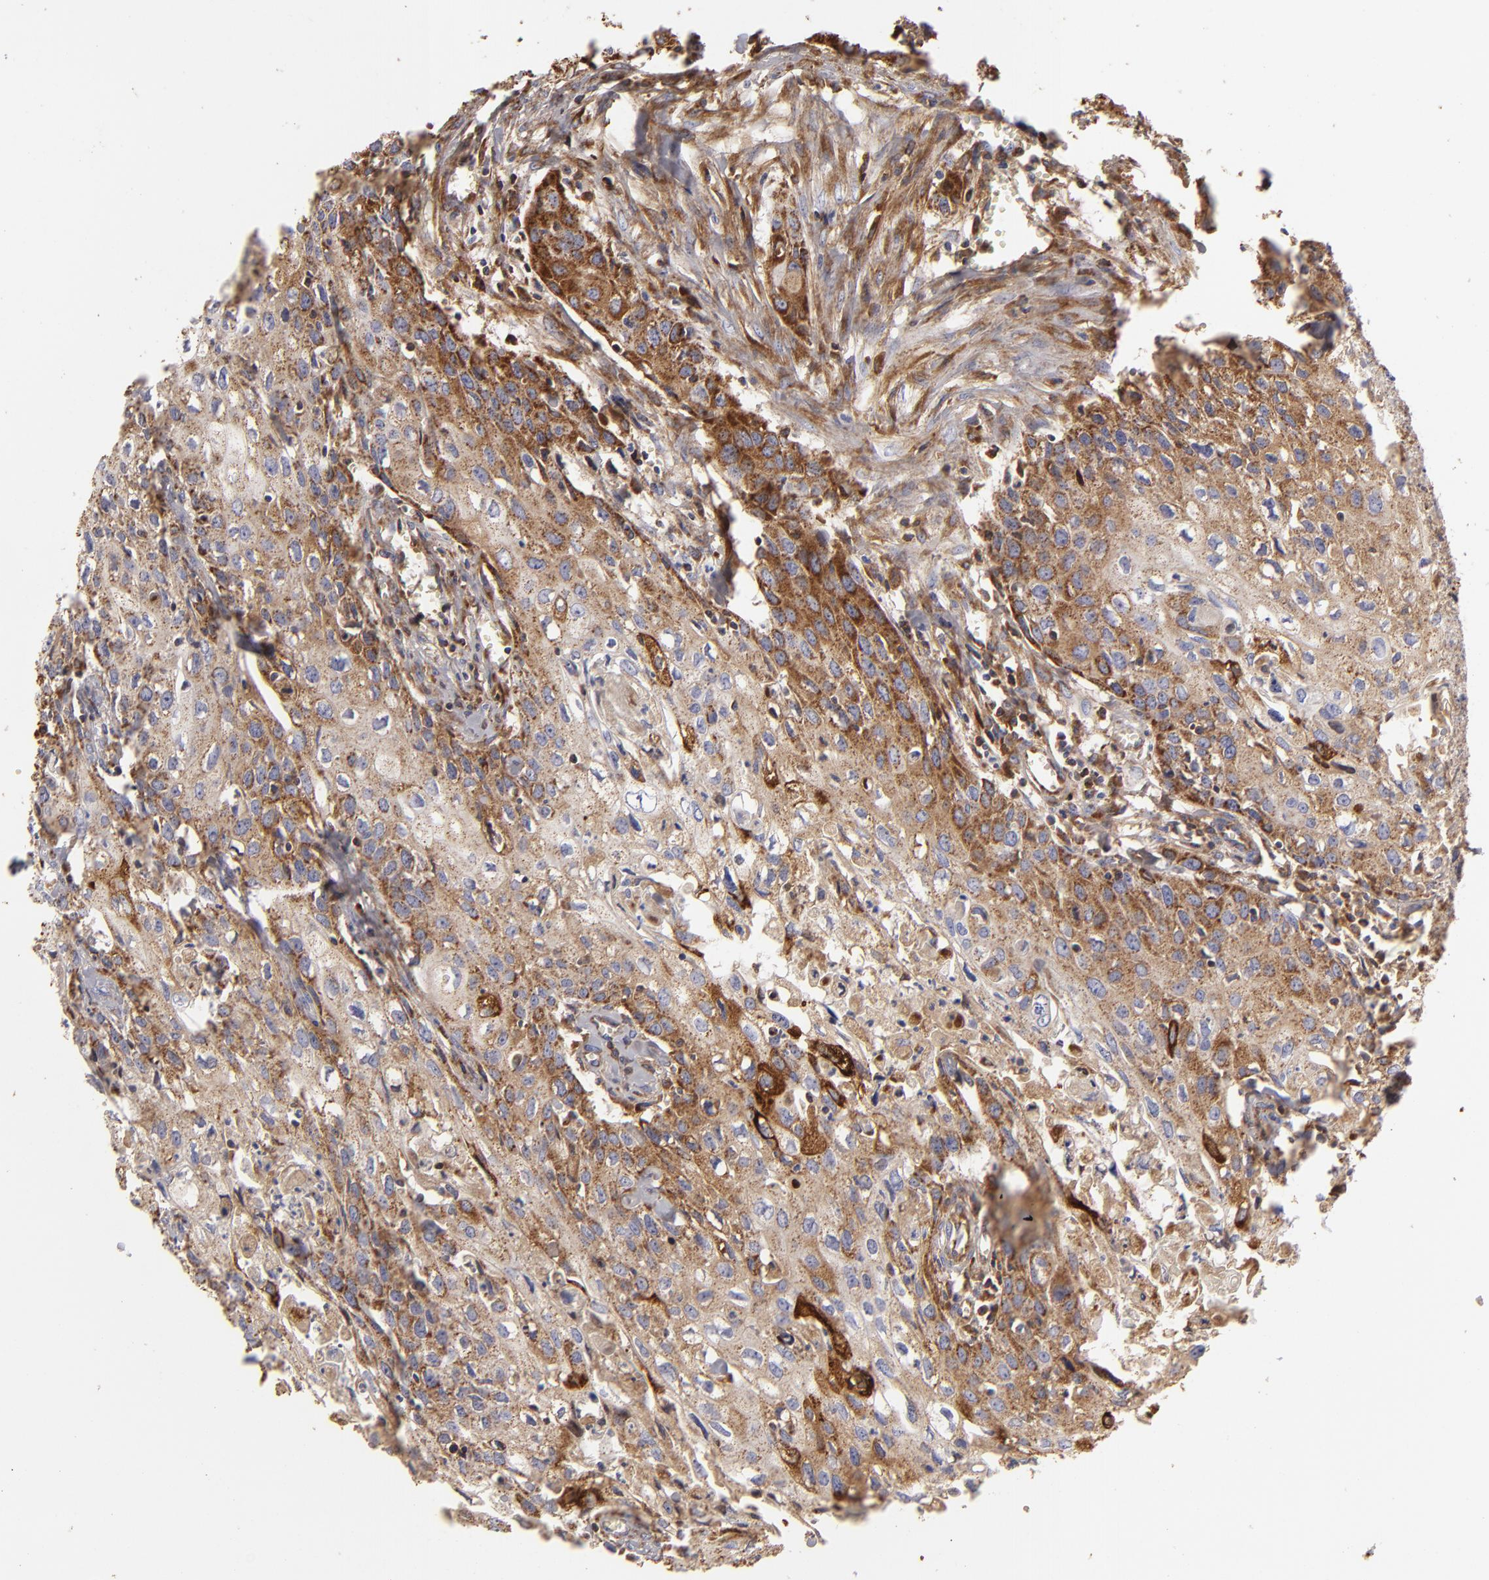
{"staining": {"intensity": "moderate", "quantity": "25%-75%", "location": "cytoplasmic/membranous"}, "tissue": "urothelial cancer", "cell_type": "Tumor cells", "image_type": "cancer", "snomed": [{"axis": "morphology", "description": "Urothelial carcinoma, High grade"}, {"axis": "topography", "description": "Urinary bladder"}], "caption": "A photomicrograph showing moderate cytoplasmic/membranous positivity in about 25%-75% of tumor cells in urothelial cancer, as visualized by brown immunohistochemical staining.", "gene": "CFB", "patient": {"sex": "male", "age": 54}}